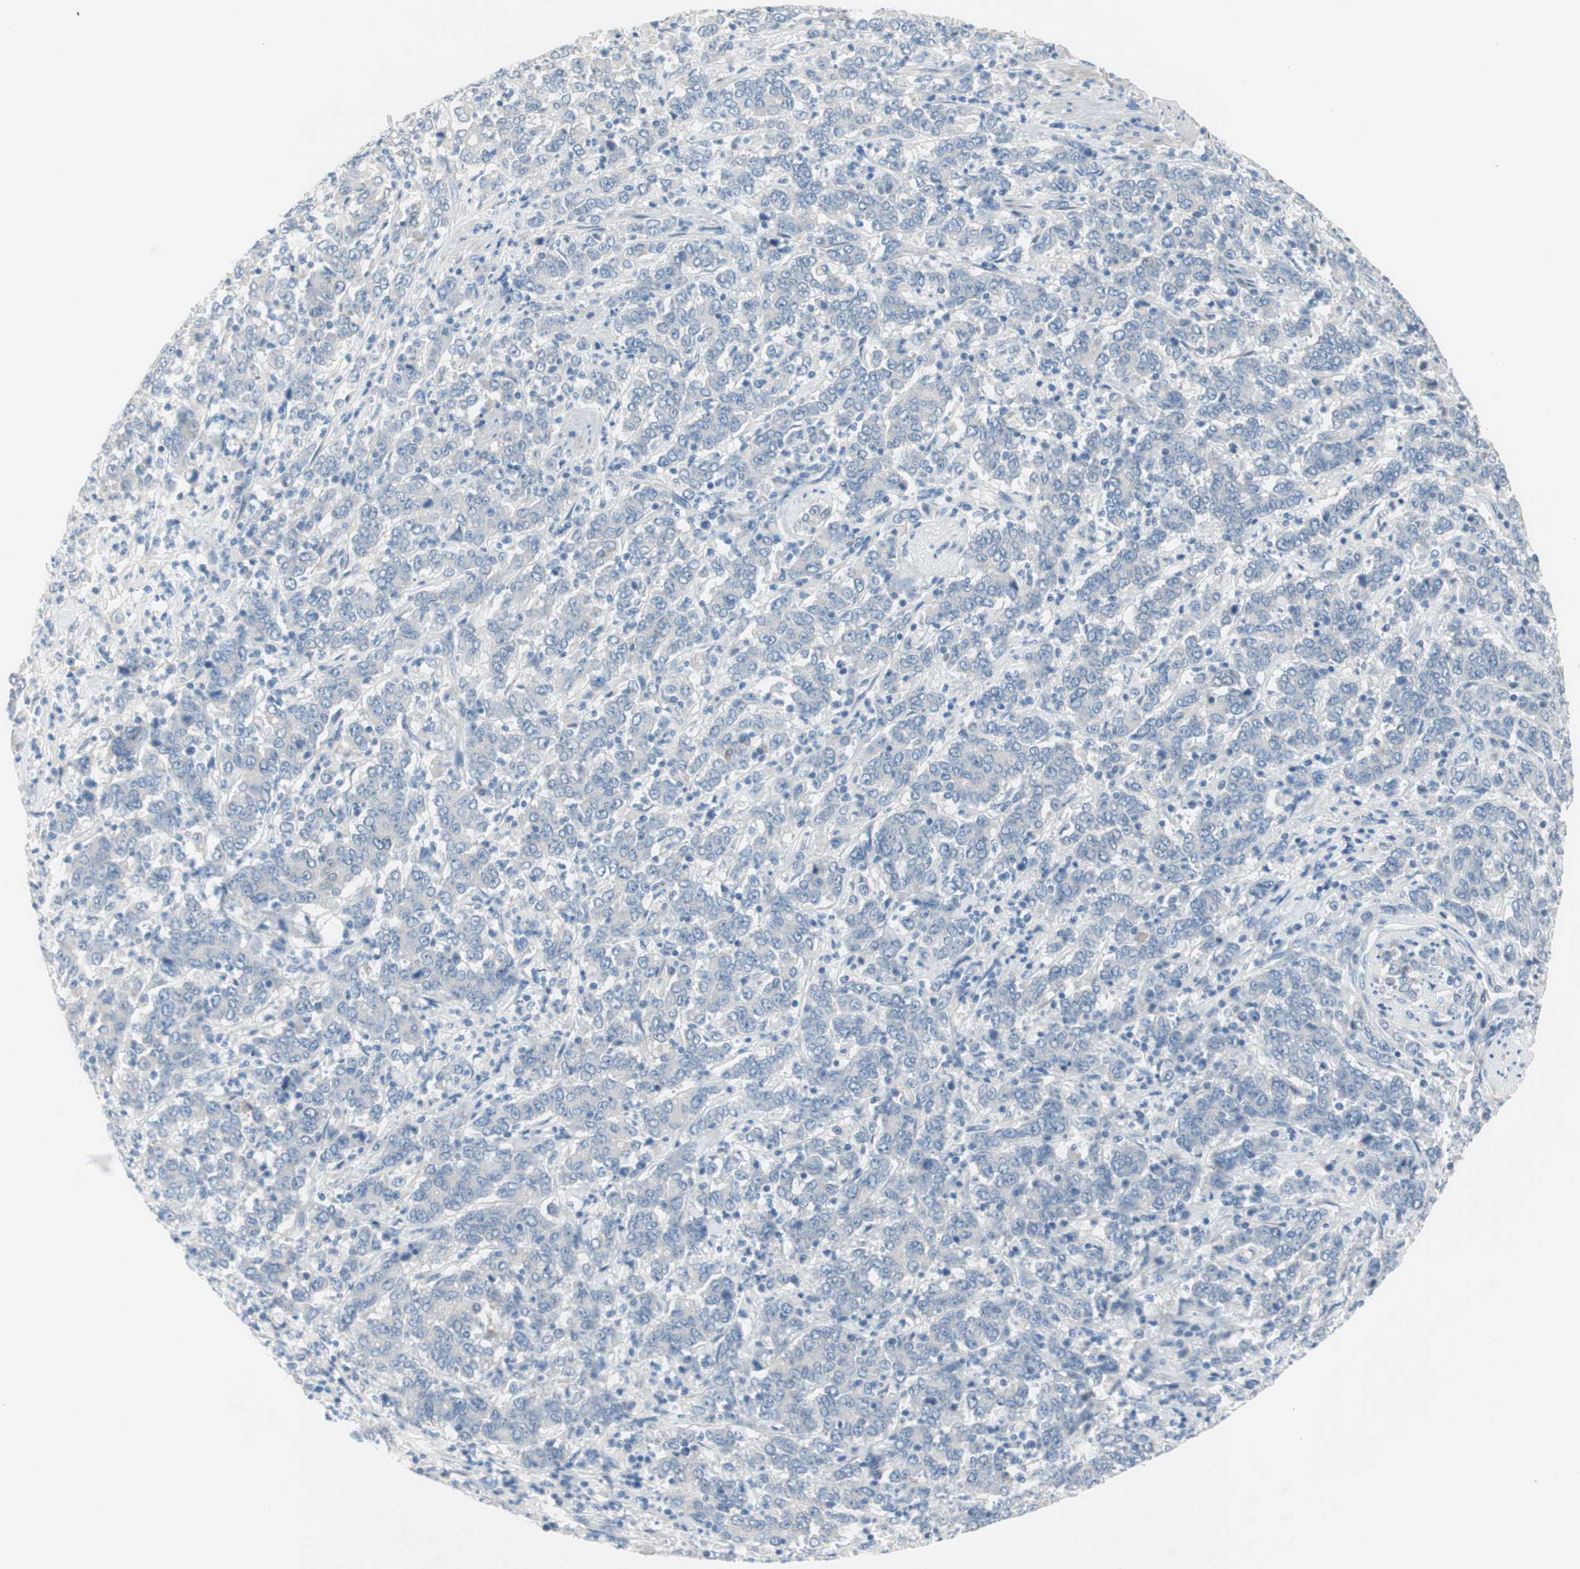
{"staining": {"intensity": "negative", "quantity": "none", "location": "none"}, "tissue": "stomach cancer", "cell_type": "Tumor cells", "image_type": "cancer", "snomed": [{"axis": "morphology", "description": "Adenocarcinoma, NOS"}, {"axis": "topography", "description": "Stomach, lower"}], "caption": "DAB (3,3'-diaminobenzidine) immunohistochemical staining of human stomach adenocarcinoma shows no significant expression in tumor cells.", "gene": "FDFT1", "patient": {"sex": "female", "age": 71}}